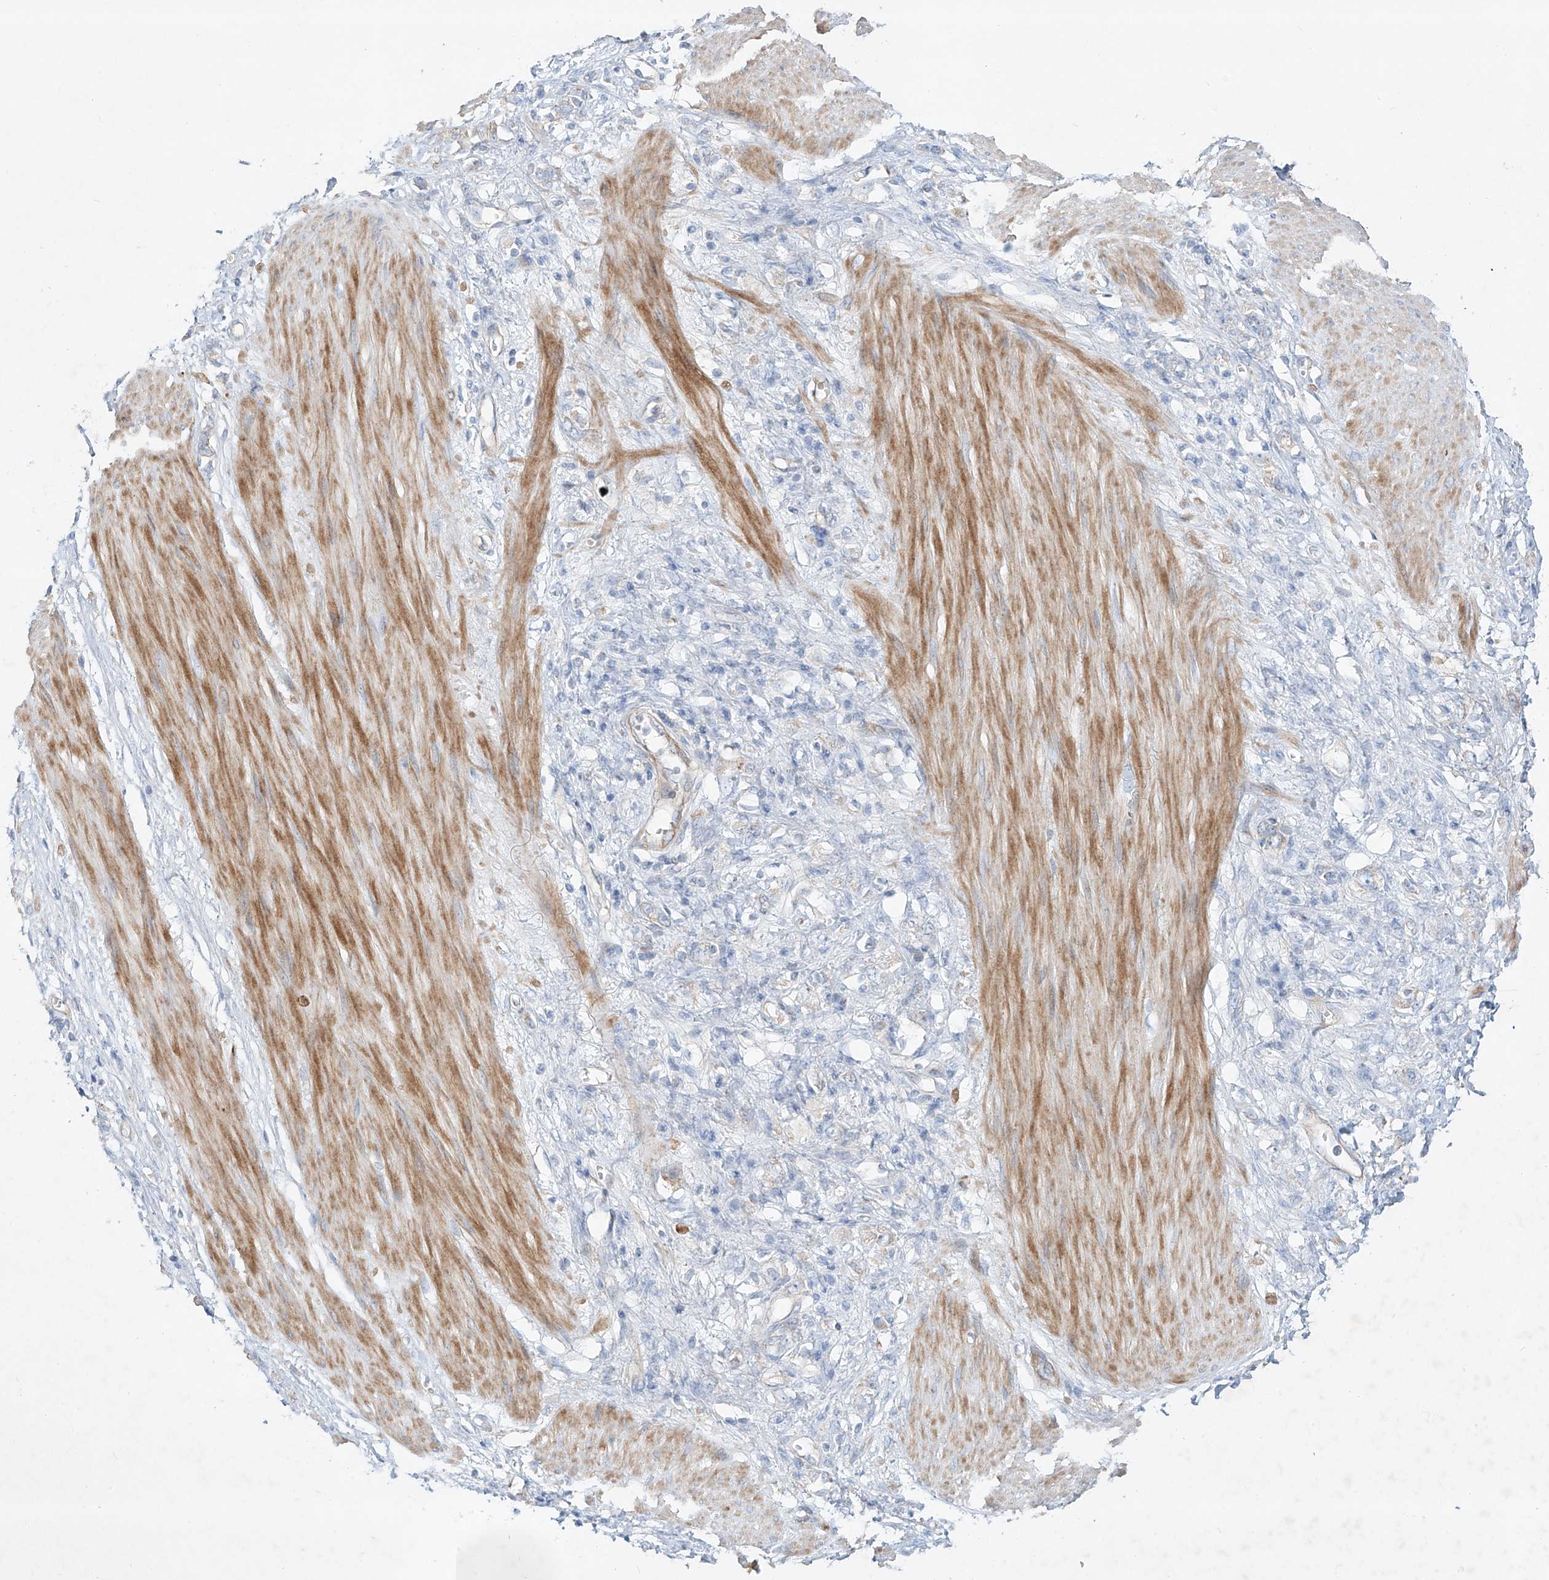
{"staining": {"intensity": "negative", "quantity": "none", "location": "none"}, "tissue": "stomach cancer", "cell_type": "Tumor cells", "image_type": "cancer", "snomed": [{"axis": "morphology", "description": "Adenocarcinoma, NOS"}, {"axis": "topography", "description": "Stomach"}], "caption": "Immunohistochemical staining of stomach cancer (adenocarcinoma) displays no significant staining in tumor cells.", "gene": "AJM1", "patient": {"sex": "female", "age": 76}}